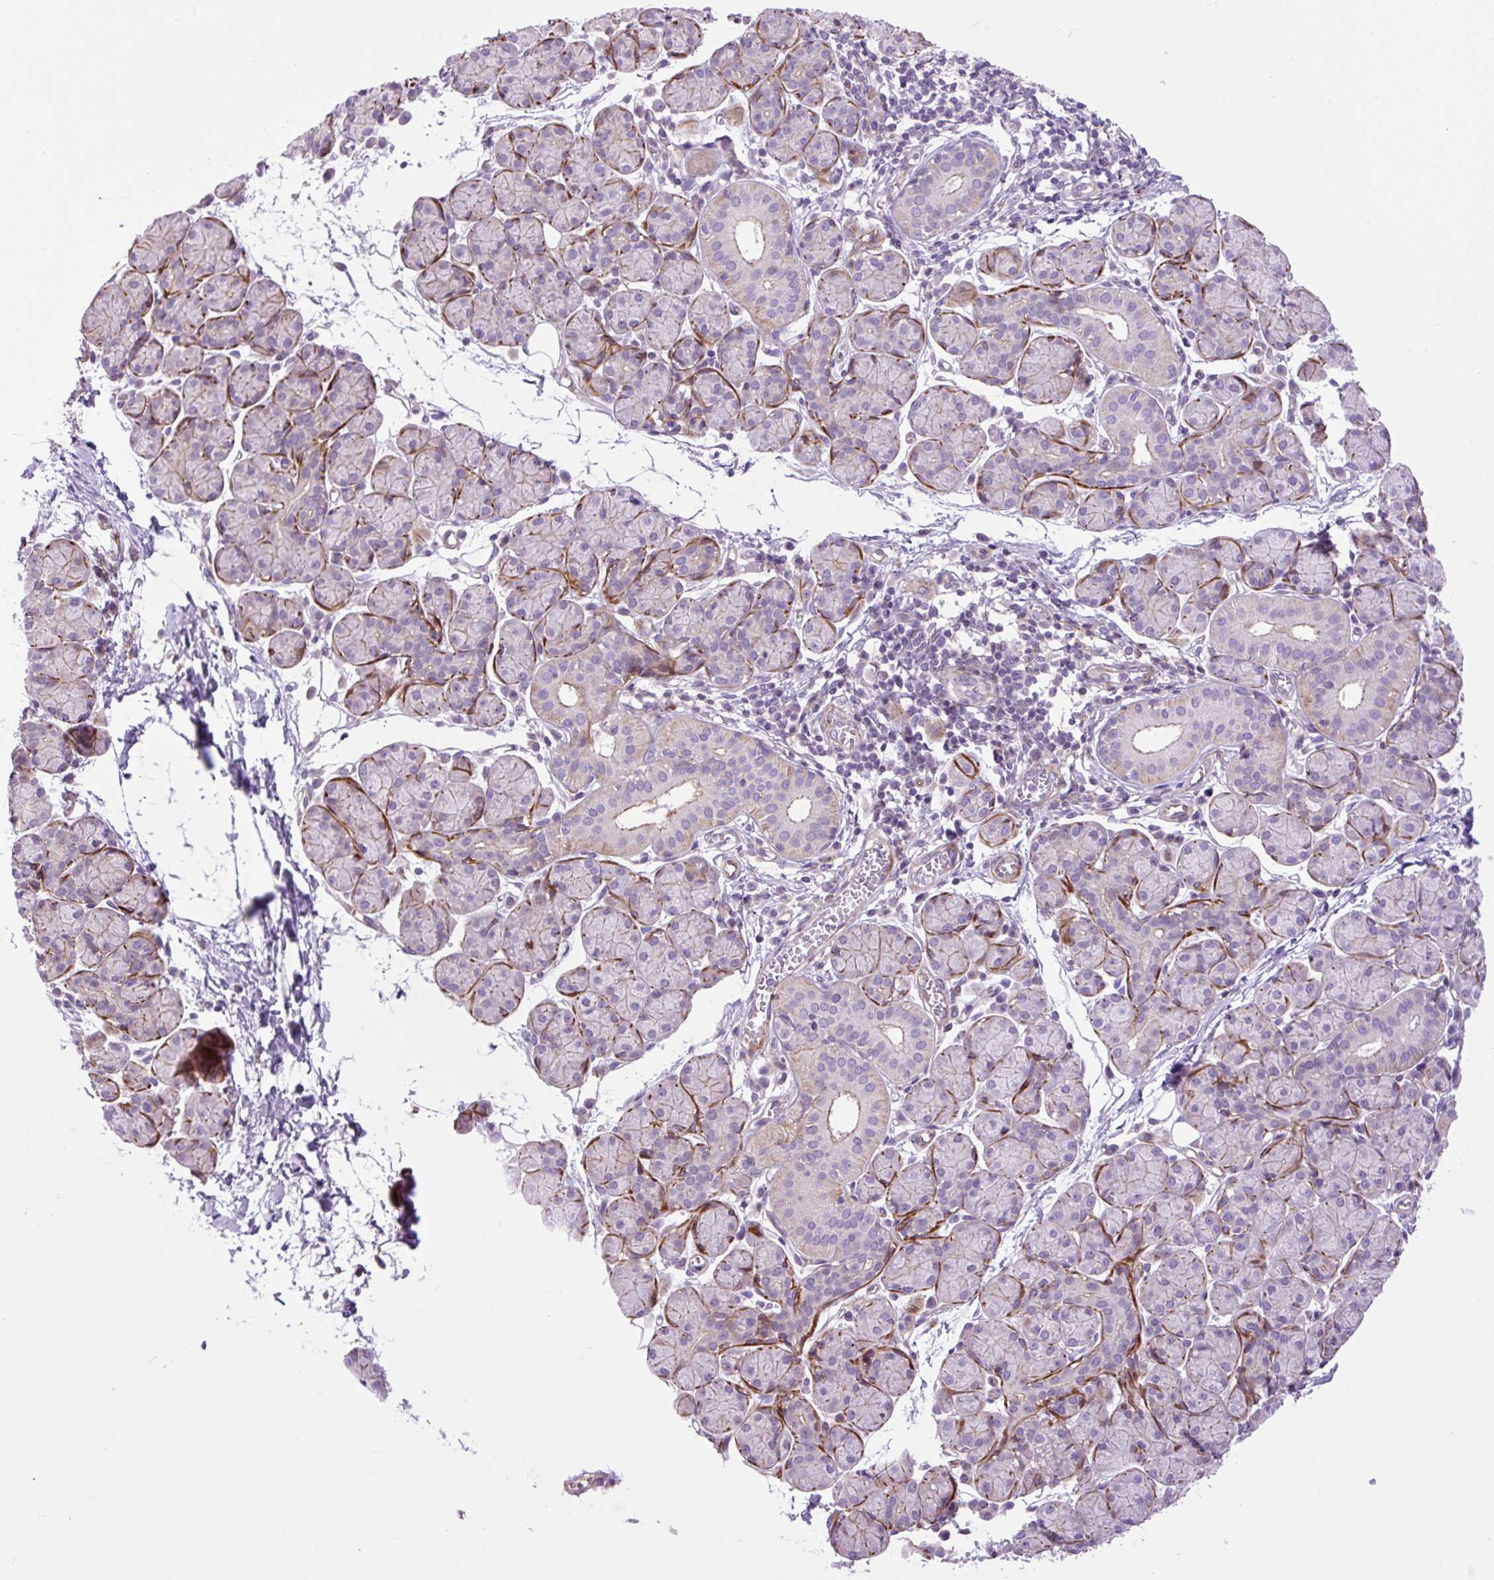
{"staining": {"intensity": "strong", "quantity": "<25%", "location": "cytoplasmic/membranous"}, "tissue": "salivary gland", "cell_type": "Glandular cells", "image_type": "normal", "snomed": [{"axis": "morphology", "description": "Normal tissue, NOS"}, {"axis": "morphology", "description": "Inflammation, NOS"}, {"axis": "topography", "description": "Lymph node"}, {"axis": "topography", "description": "Salivary gland"}], "caption": "A brown stain shows strong cytoplasmic/membranous staining of a protein in glandular cells of normal salivary gland. (Stains: DAB (3,3'-diaminobenzidine) in brown, nuclei in blue, Microscopy: brightfield microscopy at high magnification).", "gene": "ZNF197", "patient": {"sex": "male", "age": 3}}